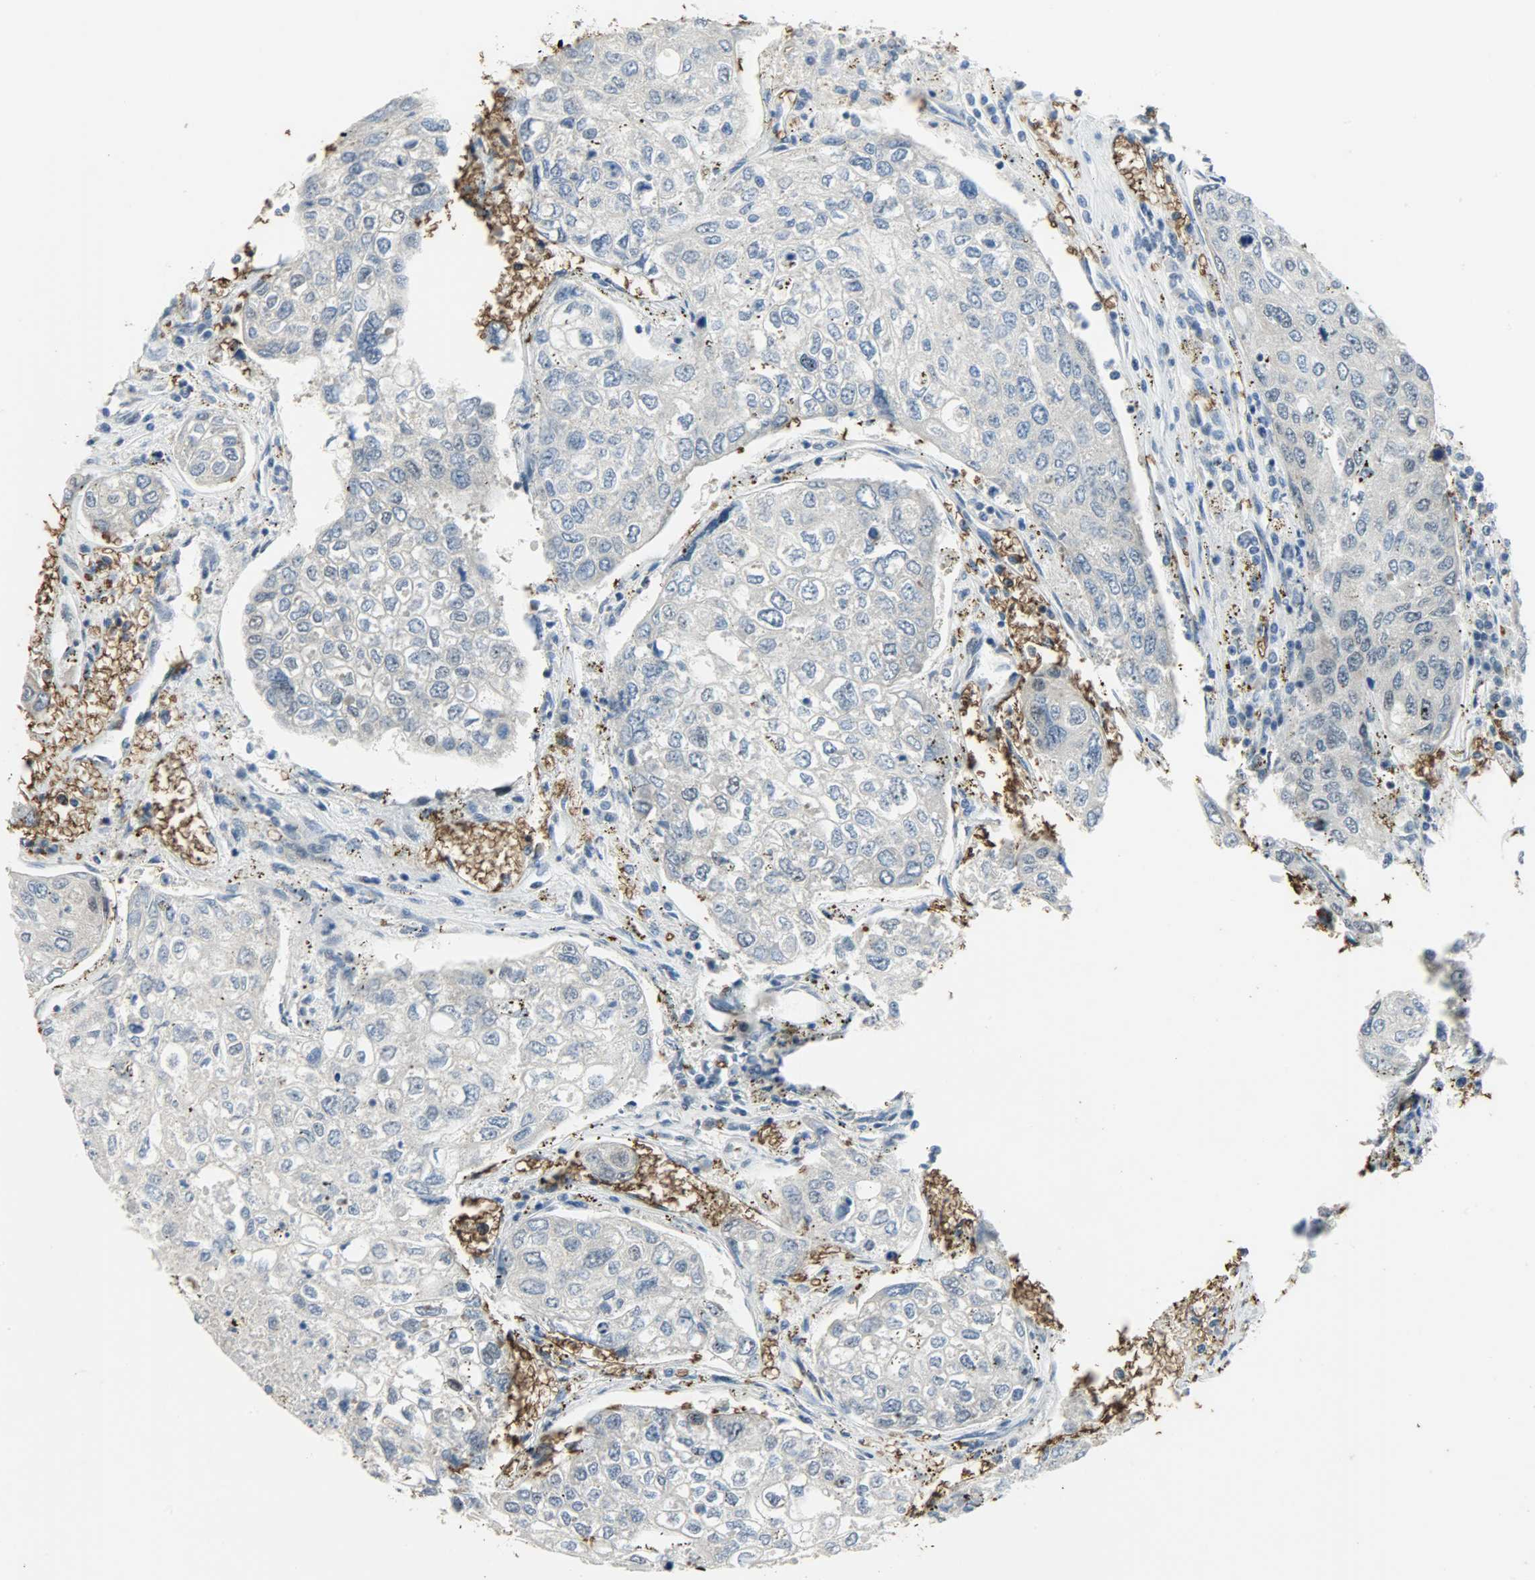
{"staining": {"intensity": "negative", "quantity": "none", "location": "none"}, "tissue": "urothelial cancer", "cell_type": "Tumor cells", "image_type": "cancer", "snomed": [{"axis": "morphology", "description": "Urothelial carcinoma, High grade"}, {"axis": "topography", "description": "Lymph node"}, {"axis": "topography", "description": "Urinary bladder"}], "caption": "The immunohistochemistry histopathology image has no significant expression in tumor cells of urothelial cancer tissue. (IHC, brightfield microscopy, high magnification).", "gene": "SNAI1", "patient": {"sex": "male", "age": 51}}